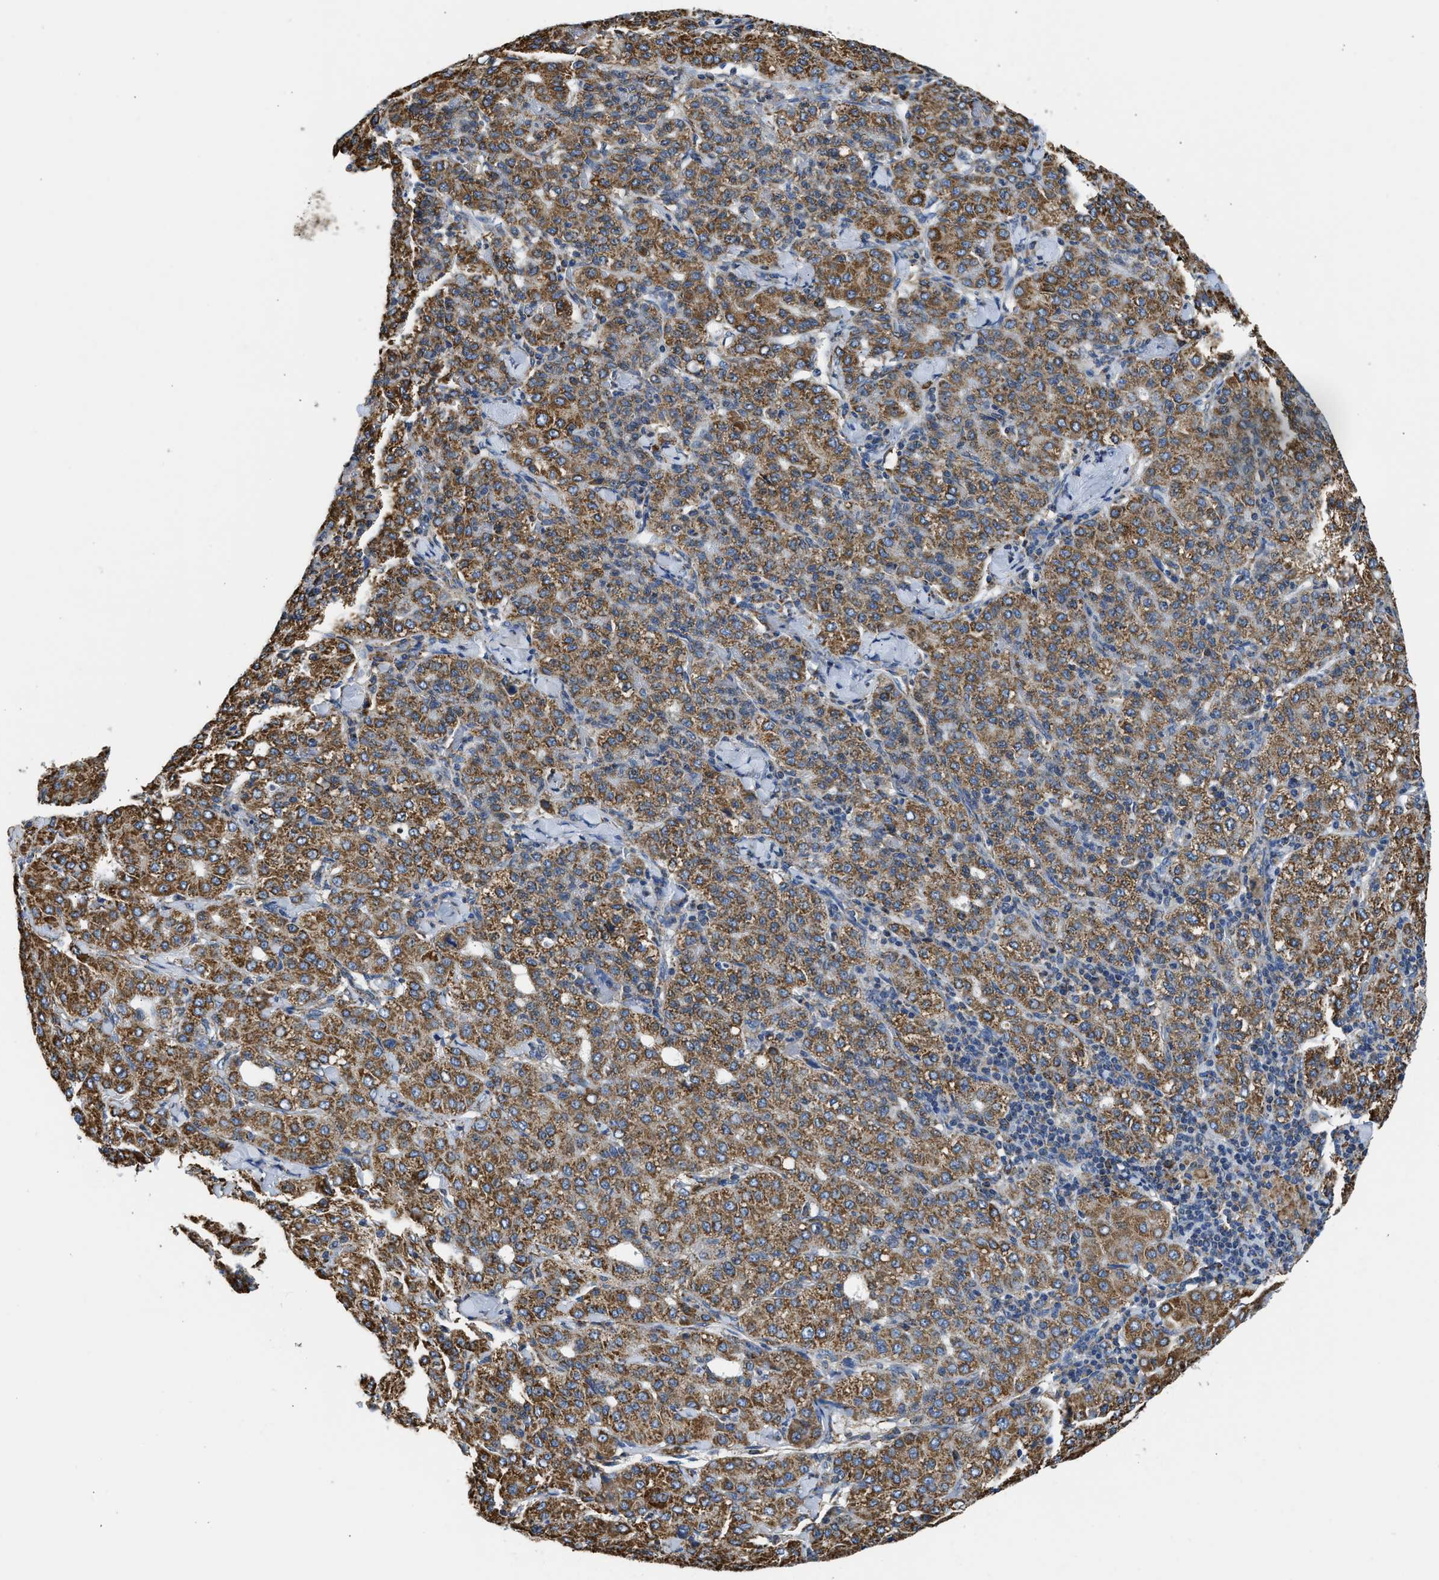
{"staining": {"intensity": "moderate", "quantity": ">75%", "location": "cytoplasmic/membranous"}, "tissue": "liver cancer", "cell_type": "Tumor cells", "image_type": "cancer", "snomed": [{"axis": "morphology", "description": "Carcinoma, Hepatocellular, NOS"}, {"axis": "topography", "description": "Liver"}], "caption": "Immunohistochemical staining of liver cancer demonstrates moderate cytoplasmic/membranous protein staining in about >75% of tumor cells.", "gene": "CYCS", "patient": {"sex": "male", "age": 65}}